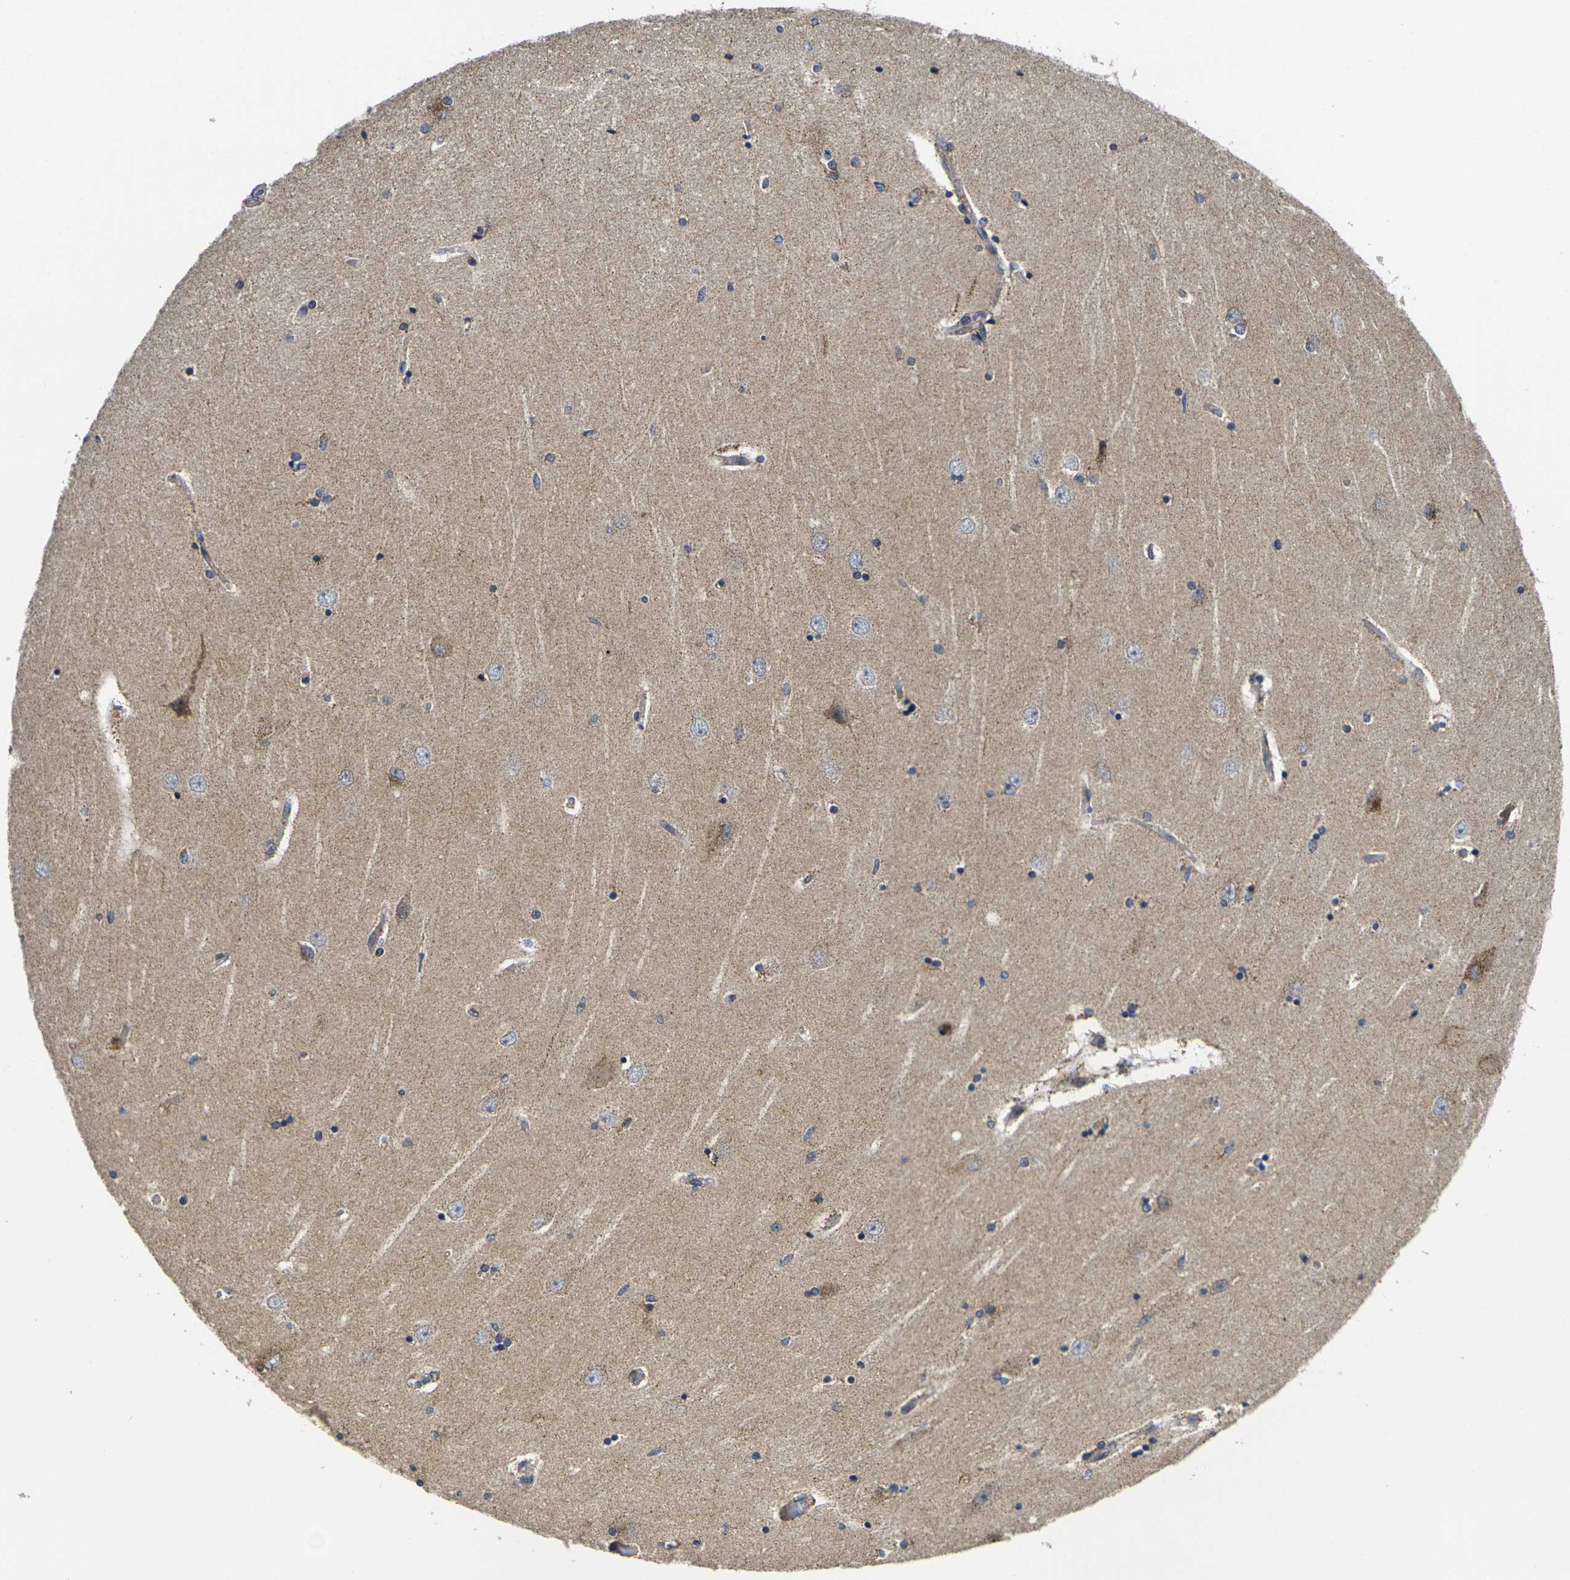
{"staining": {"intensity": "moderate", "quantity": "<25%", "location": "cytoplasmic/membranous"}, "tissue": "hippocampus", "cell_type": "Glial cells", "image_type": "normal", "snomed": [{"axis": "morphology", "description": "Normal tissue, NOS"}, {"axis": "topography", "description": "Hippocampus"}], "caption": "The photomicrograph displays immunohistochemical staining of normal hippocampus. There is moderate cytoplasmic/membranous expression is identified in about <25% of glial cells. The staining was performed using DAB to visualize the protein expression in brown, while the nuclei were stained in blue with hematoxylin (Magnification: 20x).", "gene": "P2RY11", "patient": {"sex": "female", "age": 54}}